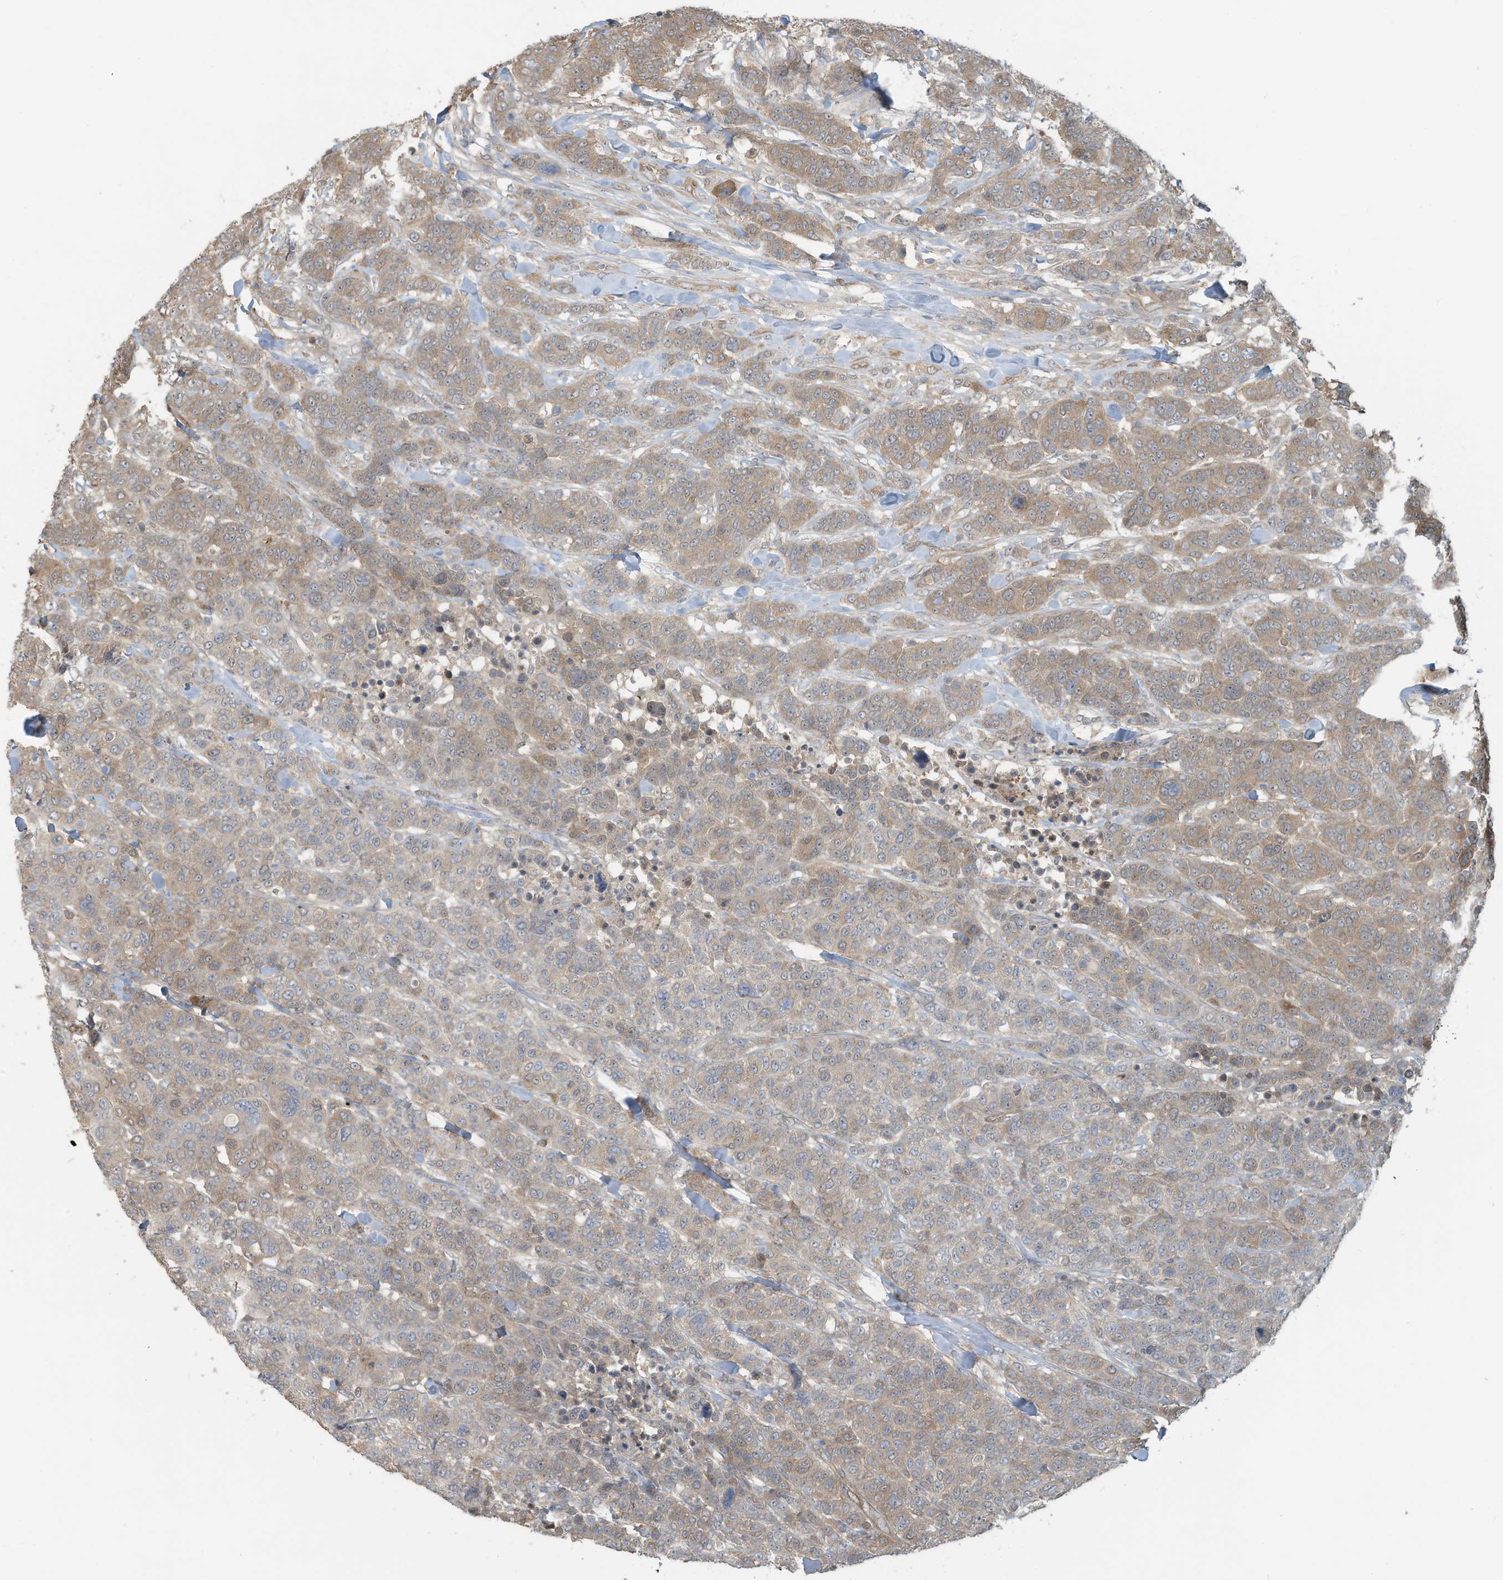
{"staining": {"intensity": "moderate", "quantity": ">75%", "location": "cytoplasmic/membranous"}, "tissue": "breast cancer", "cell_type": "Tumor cells", "image_type": "cancer", "snomed": [{"axis": "morphology", "description": "Duct carcinoma"}, {"axis": "topography", "description": "Breast"}], "caption": "Moderate cytoplasmic/membranous protein staining is identified in approximately >75% of tumor cells in breast cancer (intraductal carcinoma).", "gene": "ERI2", "patient": {"sex": "female", "age": 37}}